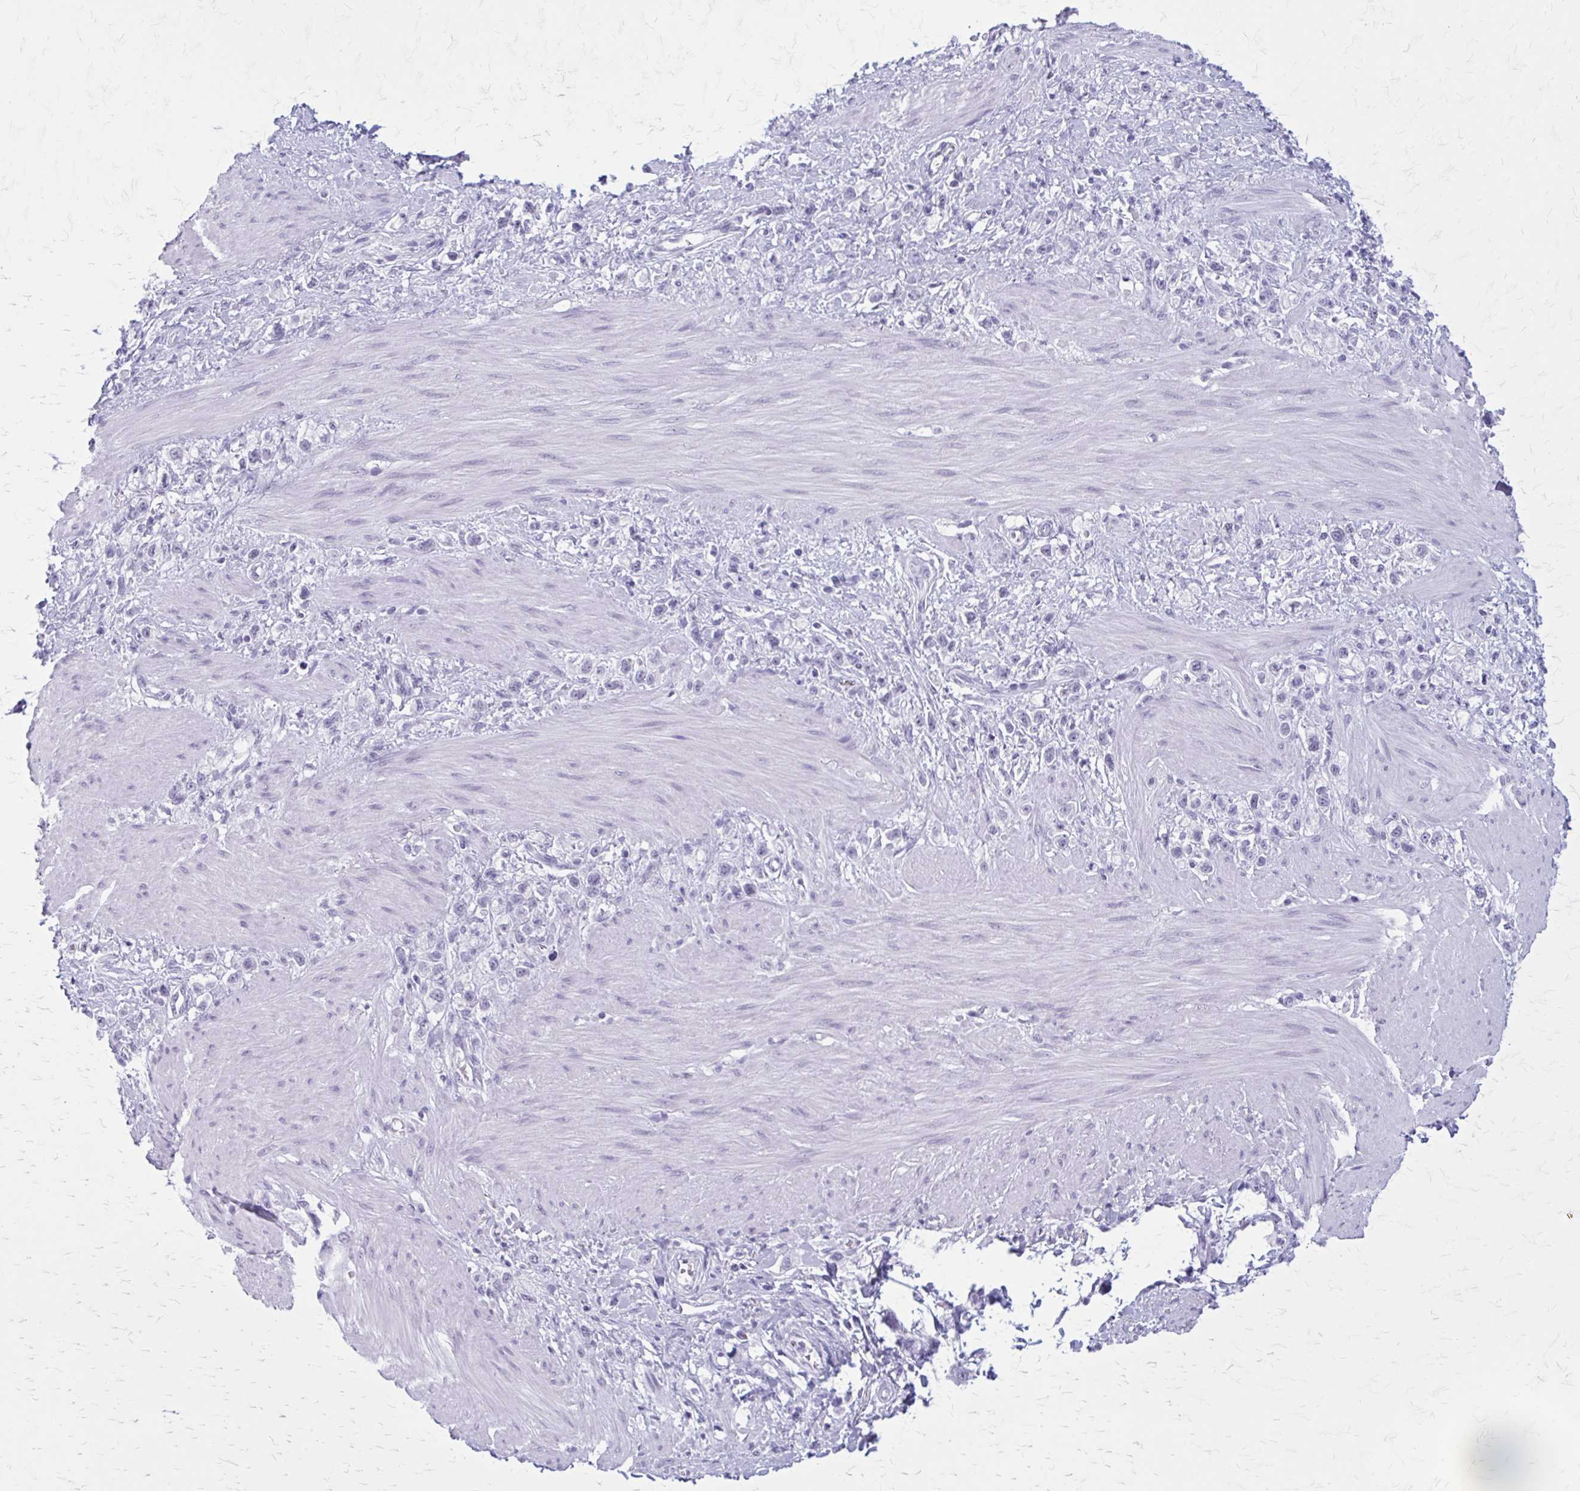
{"staining": {"intensity": "negative", "quantity": "none", "location": "none"}, "tissue": "stomach cancer", "cell_type": "Tumor cells", "image_type": "cancer", "snomed": [{"axis": "morphology", "description": "Adenocarcinoma, NOS"}, {"axis": "topography", "description": "Stomach"}], "caption": "This is an IHC image of stomach cancer (adenocarcinoma). There is no staining in tumor cells.", "gene": "GAD1", "patient": {"sex": "female", "age": 65}}